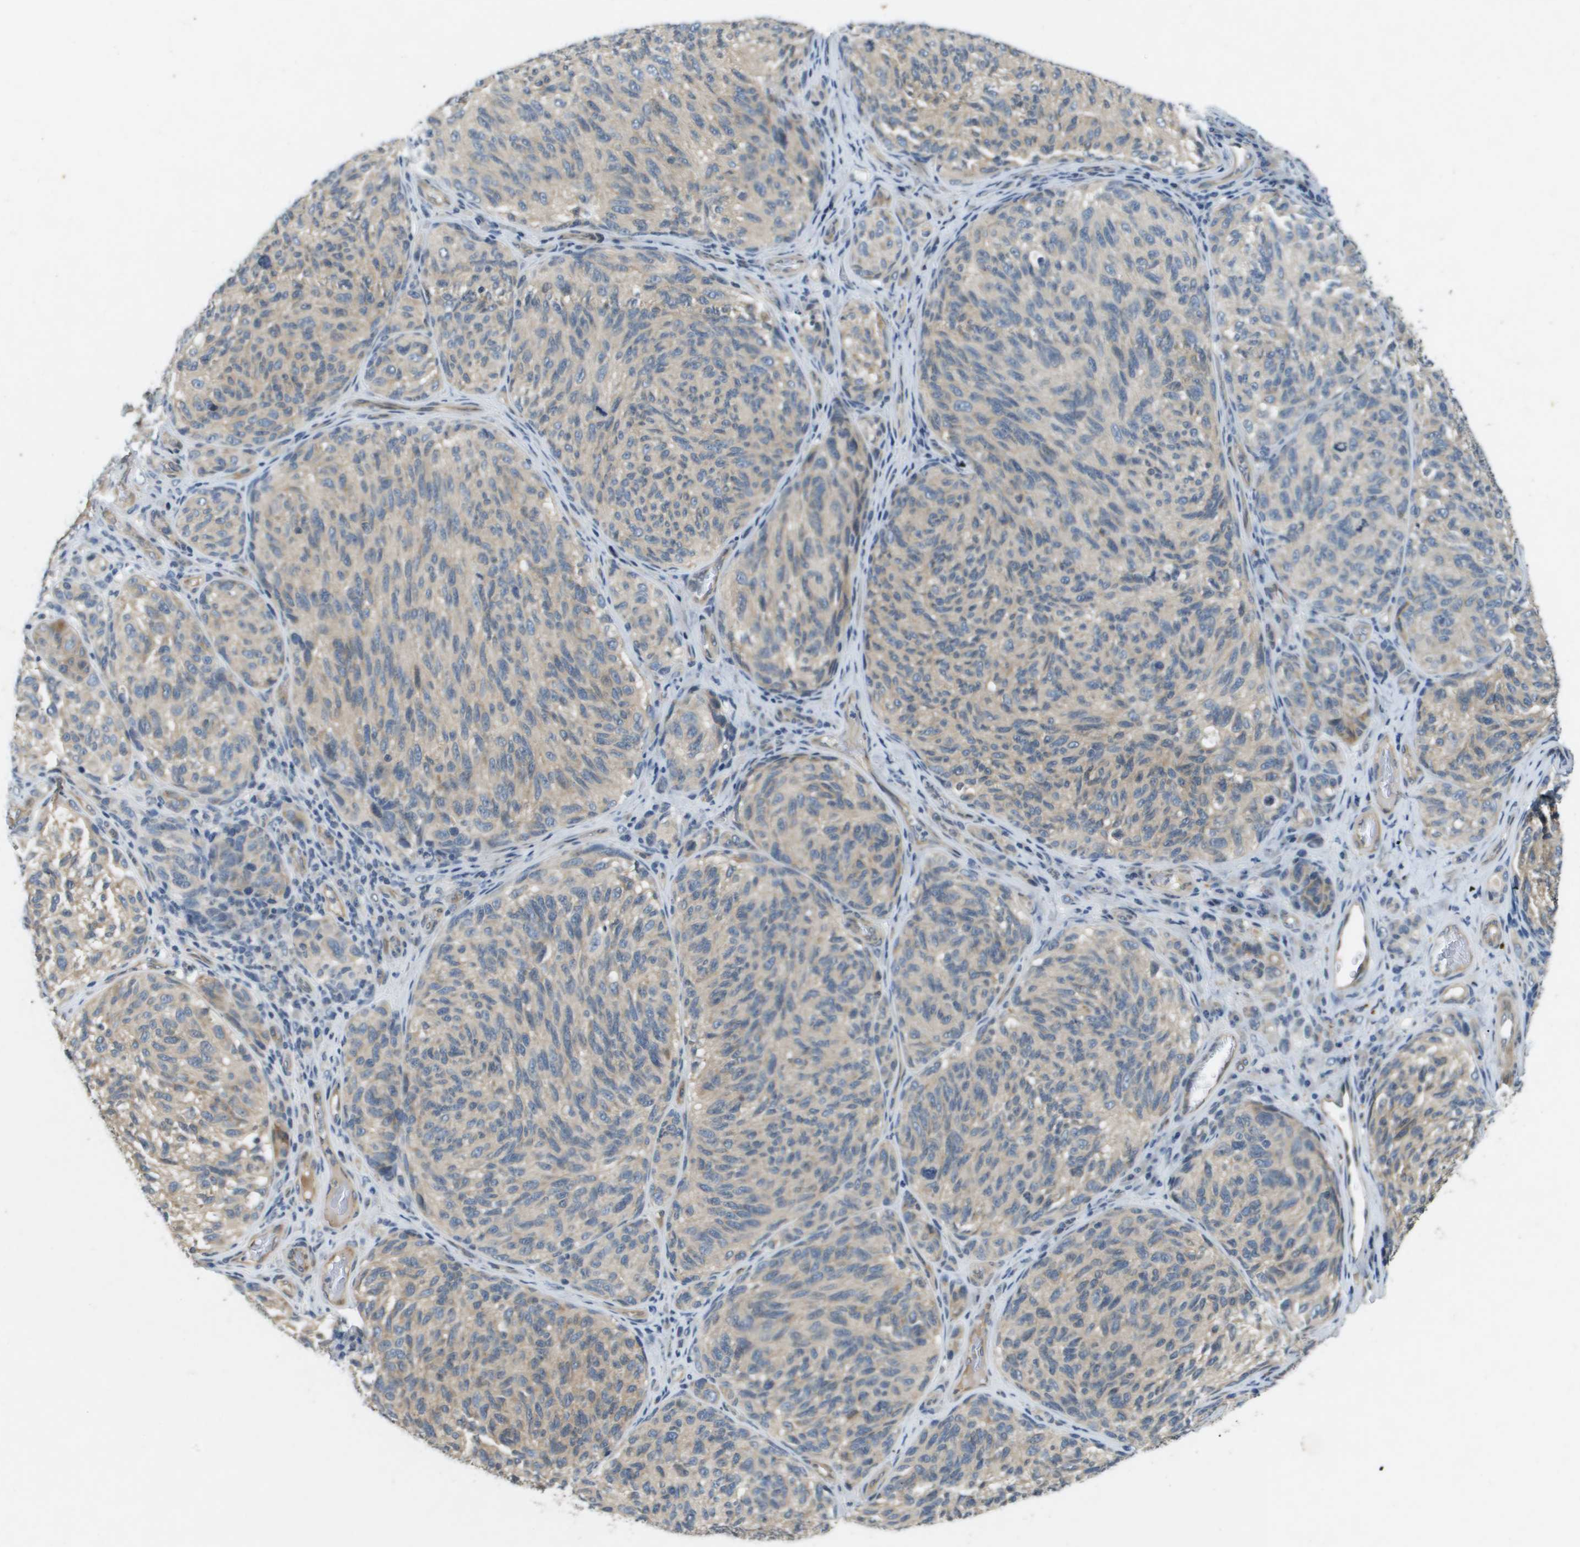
{"staining": {"intensity": "weak", "quantity": ">75%", "location": "cytoplasmic/membranous"}, "tissue": "melanoma", "cell_type": "Tumor cells", "image_type": "cancer", "snomed": [{"axis": "morphology", "description": "Malignant melanoma, NOS"}, {"axis": "topography", "description": "Skin"}], "caption": "Malignant melanoma was stained to show a protein in brown. There is low levels of weak cytoplasmic/membranous staining in approximately >75% of tumor cells.", "gene": "PGAP3", "patient": {"sex": "female", "age": 73}}